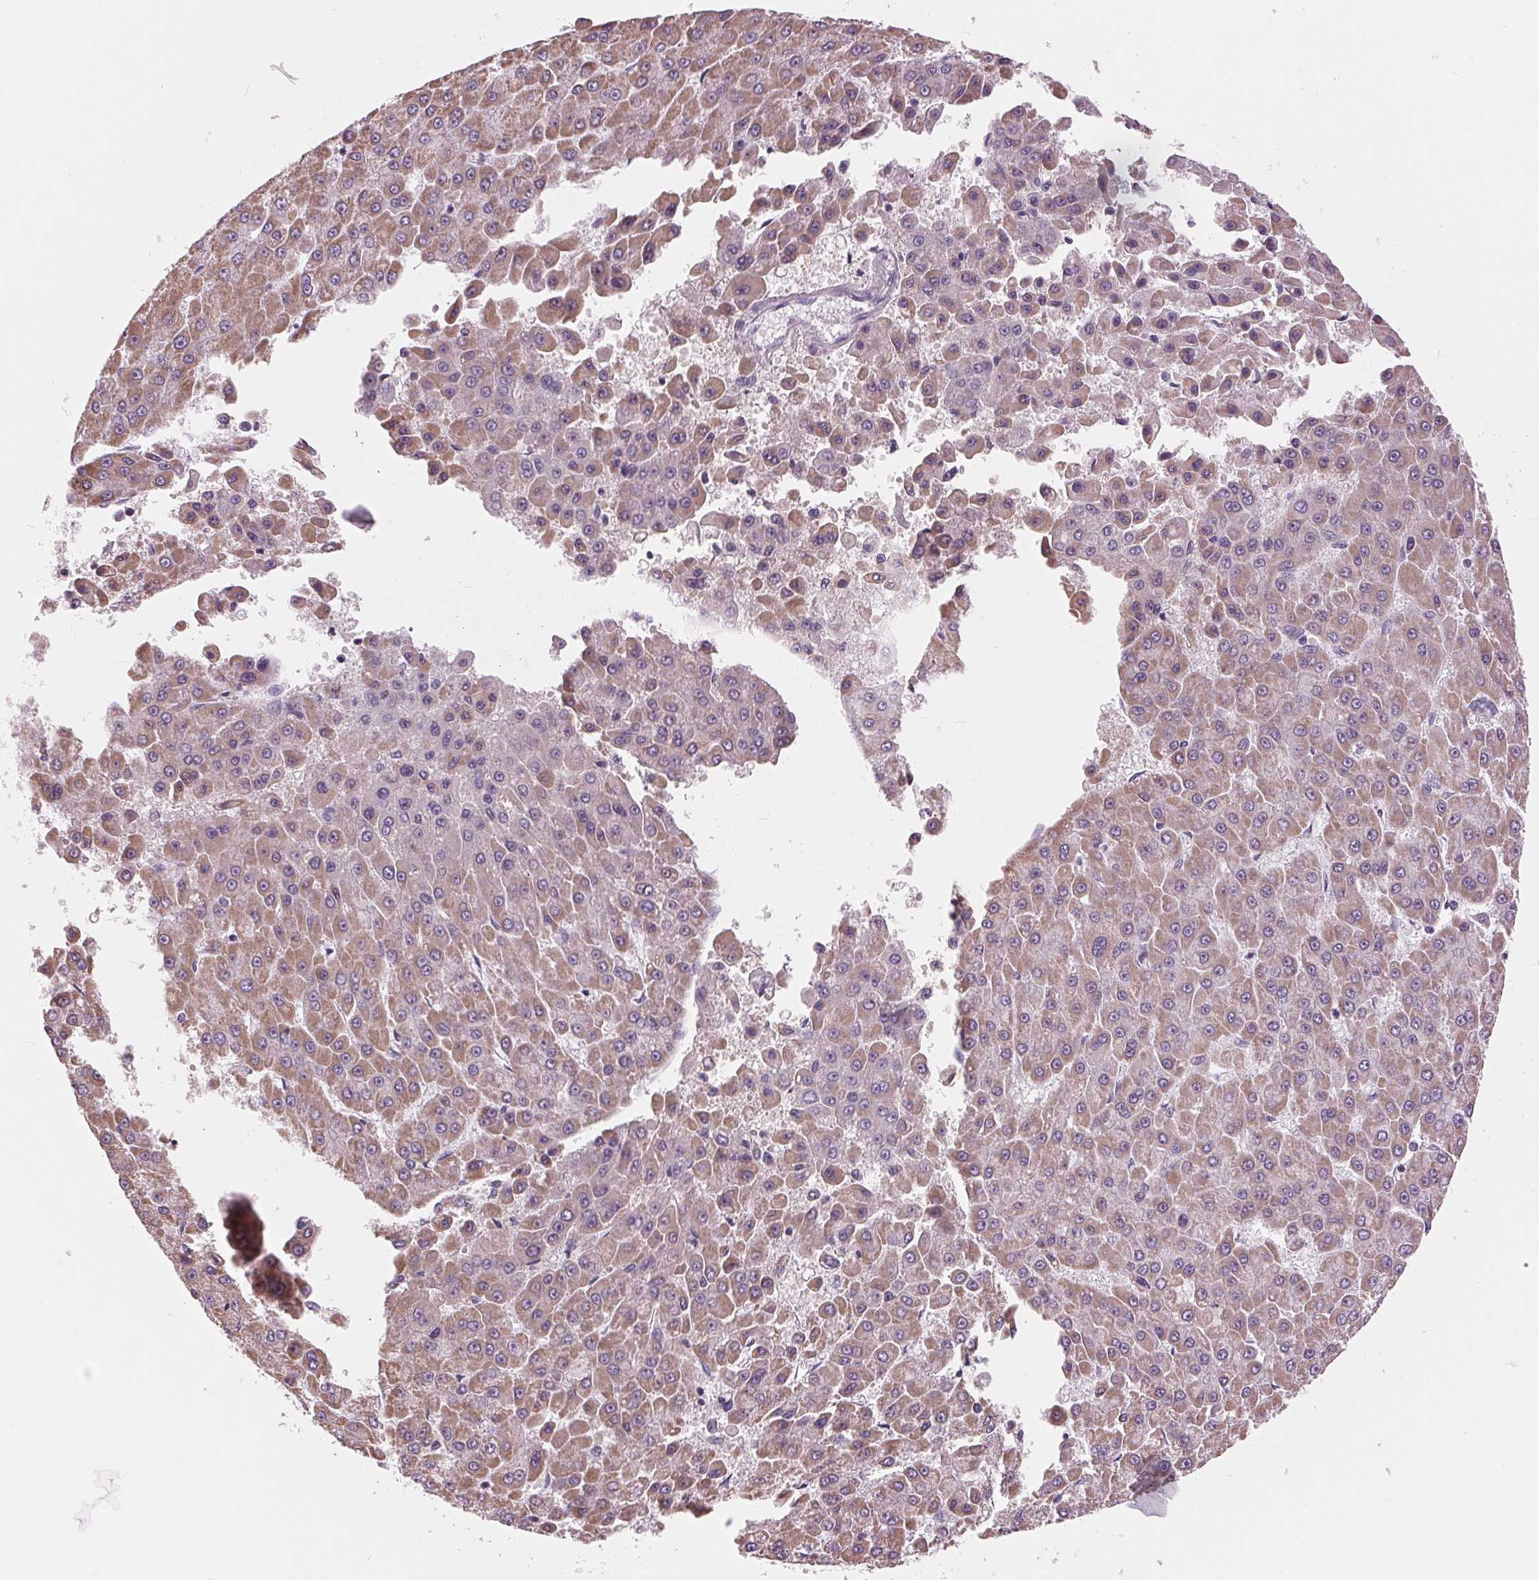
{"staining": {"intensity": "moderate", "quantity": "25%-75%", "location": "cytoplasmic/membranous"}, "tissue": "liver cancer", "cell_type": "Tumor cells", "image_type": "cancer", "snomed": [{"axis": "morphology", "description": "Carcinoma, Hepatocellular, NOS"}, {"axis": "topography", "description": "Liver"}], "caption": "A high-resolution image shows immunohistochemistry (IHC) staining of liver cancer, which shows moderate cytoplasmic/membranous positivity in approximately 25%-75% of tumor cells. The staining was performed using DAB (3,3'-diaminobenzidine), with brown indicating positive protein expression. Nuclei are stained blue with hematoxylin.", "gene": "SAMD4A", "patient": {"sex": "male", "age": 78}}